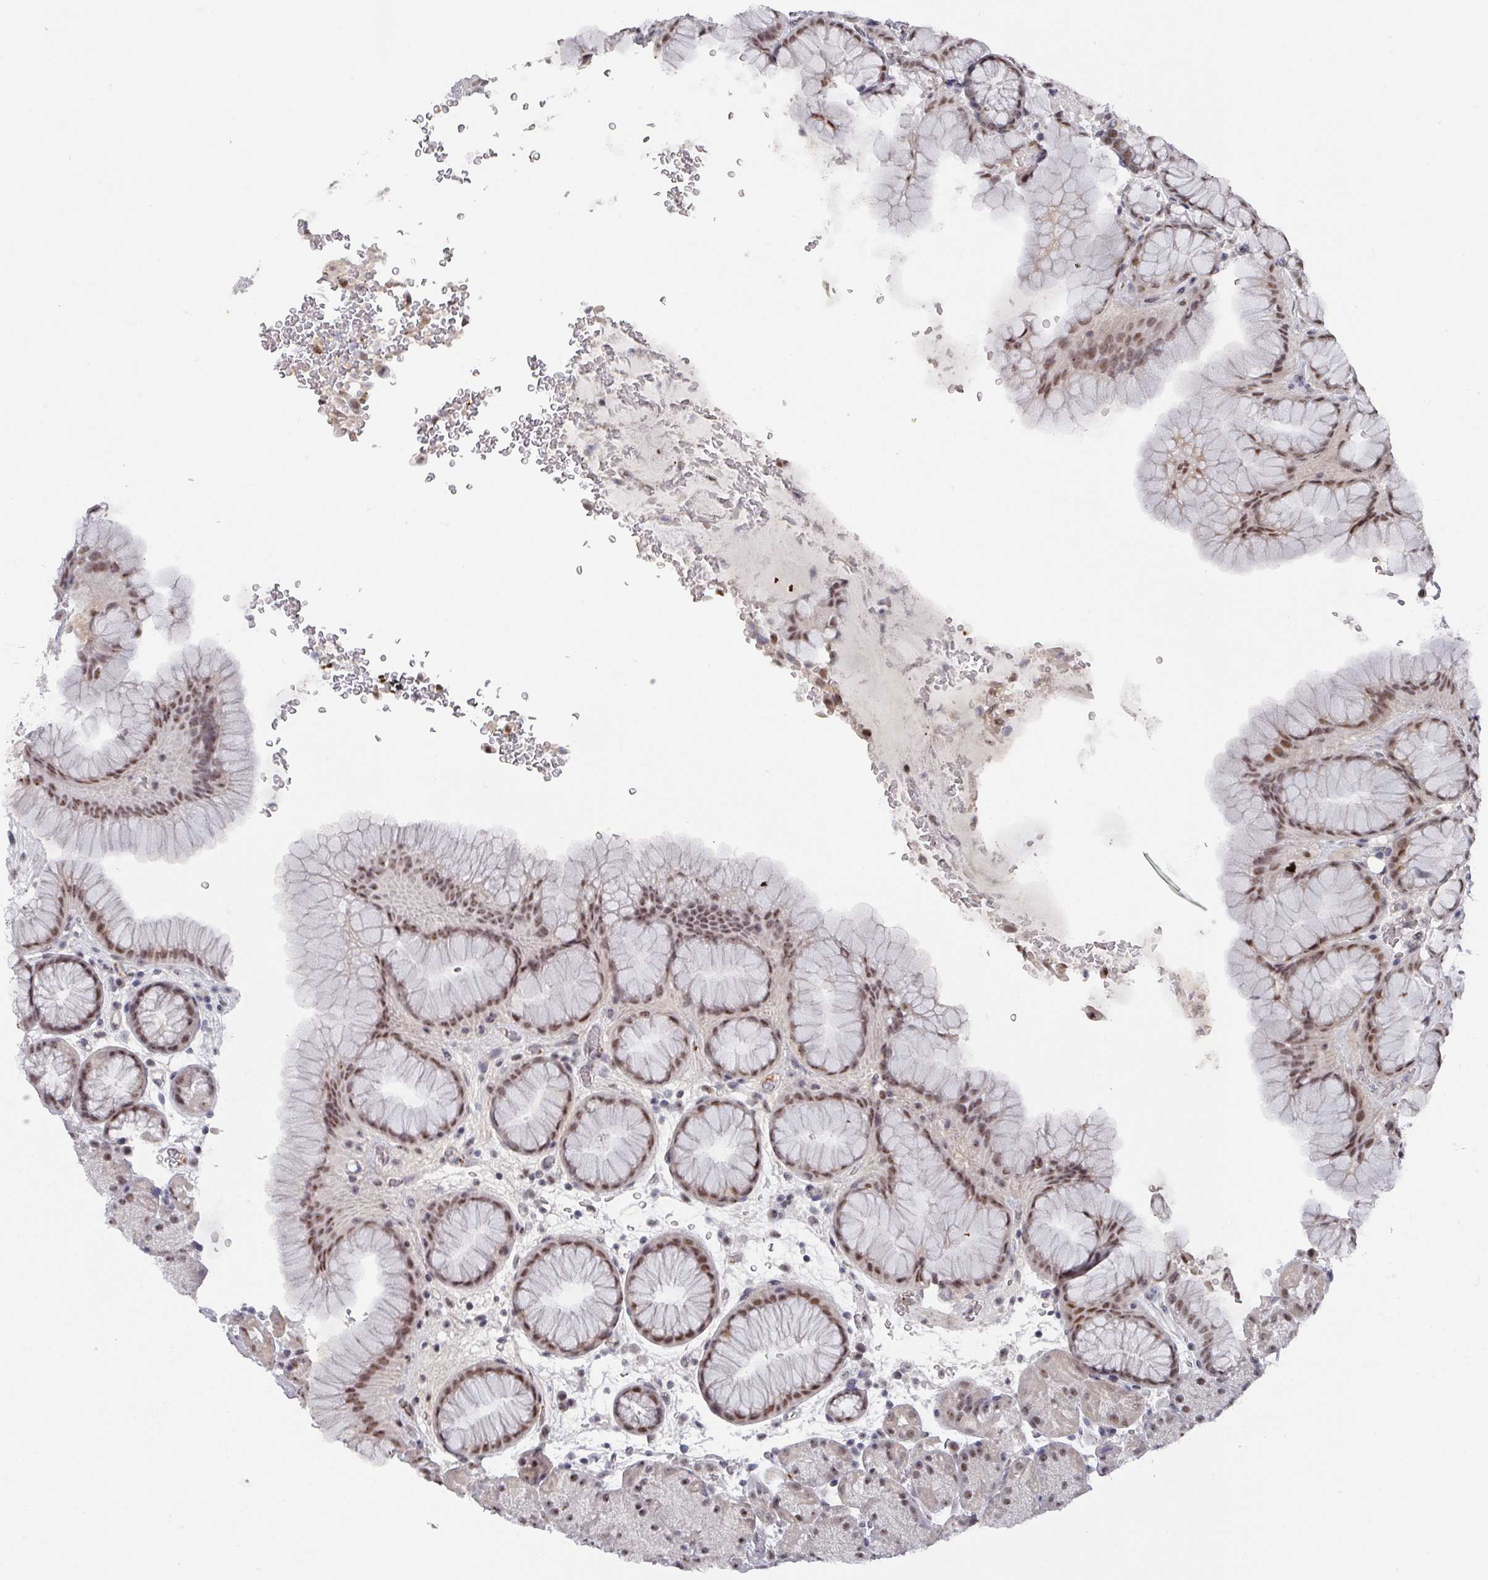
{"staining": {"intensity": "moderate", "quantity": ">75%", "location": "nuclear"}, "tissue": "stomach", "cell_type": "Glandular cells", "image_type": "normal", "snomed": [{"axis": "morphology", "description": "Normal tissue, NOS"}, {"axis": "topography", "description": "Stomach, upper"}, {"axis": "topography", "description": "Stomach, lower"}], "caption": "Immunohistochemistry image of benign stomach: human stomach stained using immunohistochemistry (IHC) reveals medium levels of moderate protein expression localized specifically in the nuclear of glandular cells, appearing as a nuclear brown color.", "gene": "ZNF654", "patient": {"sex": "male", "age": 67}}